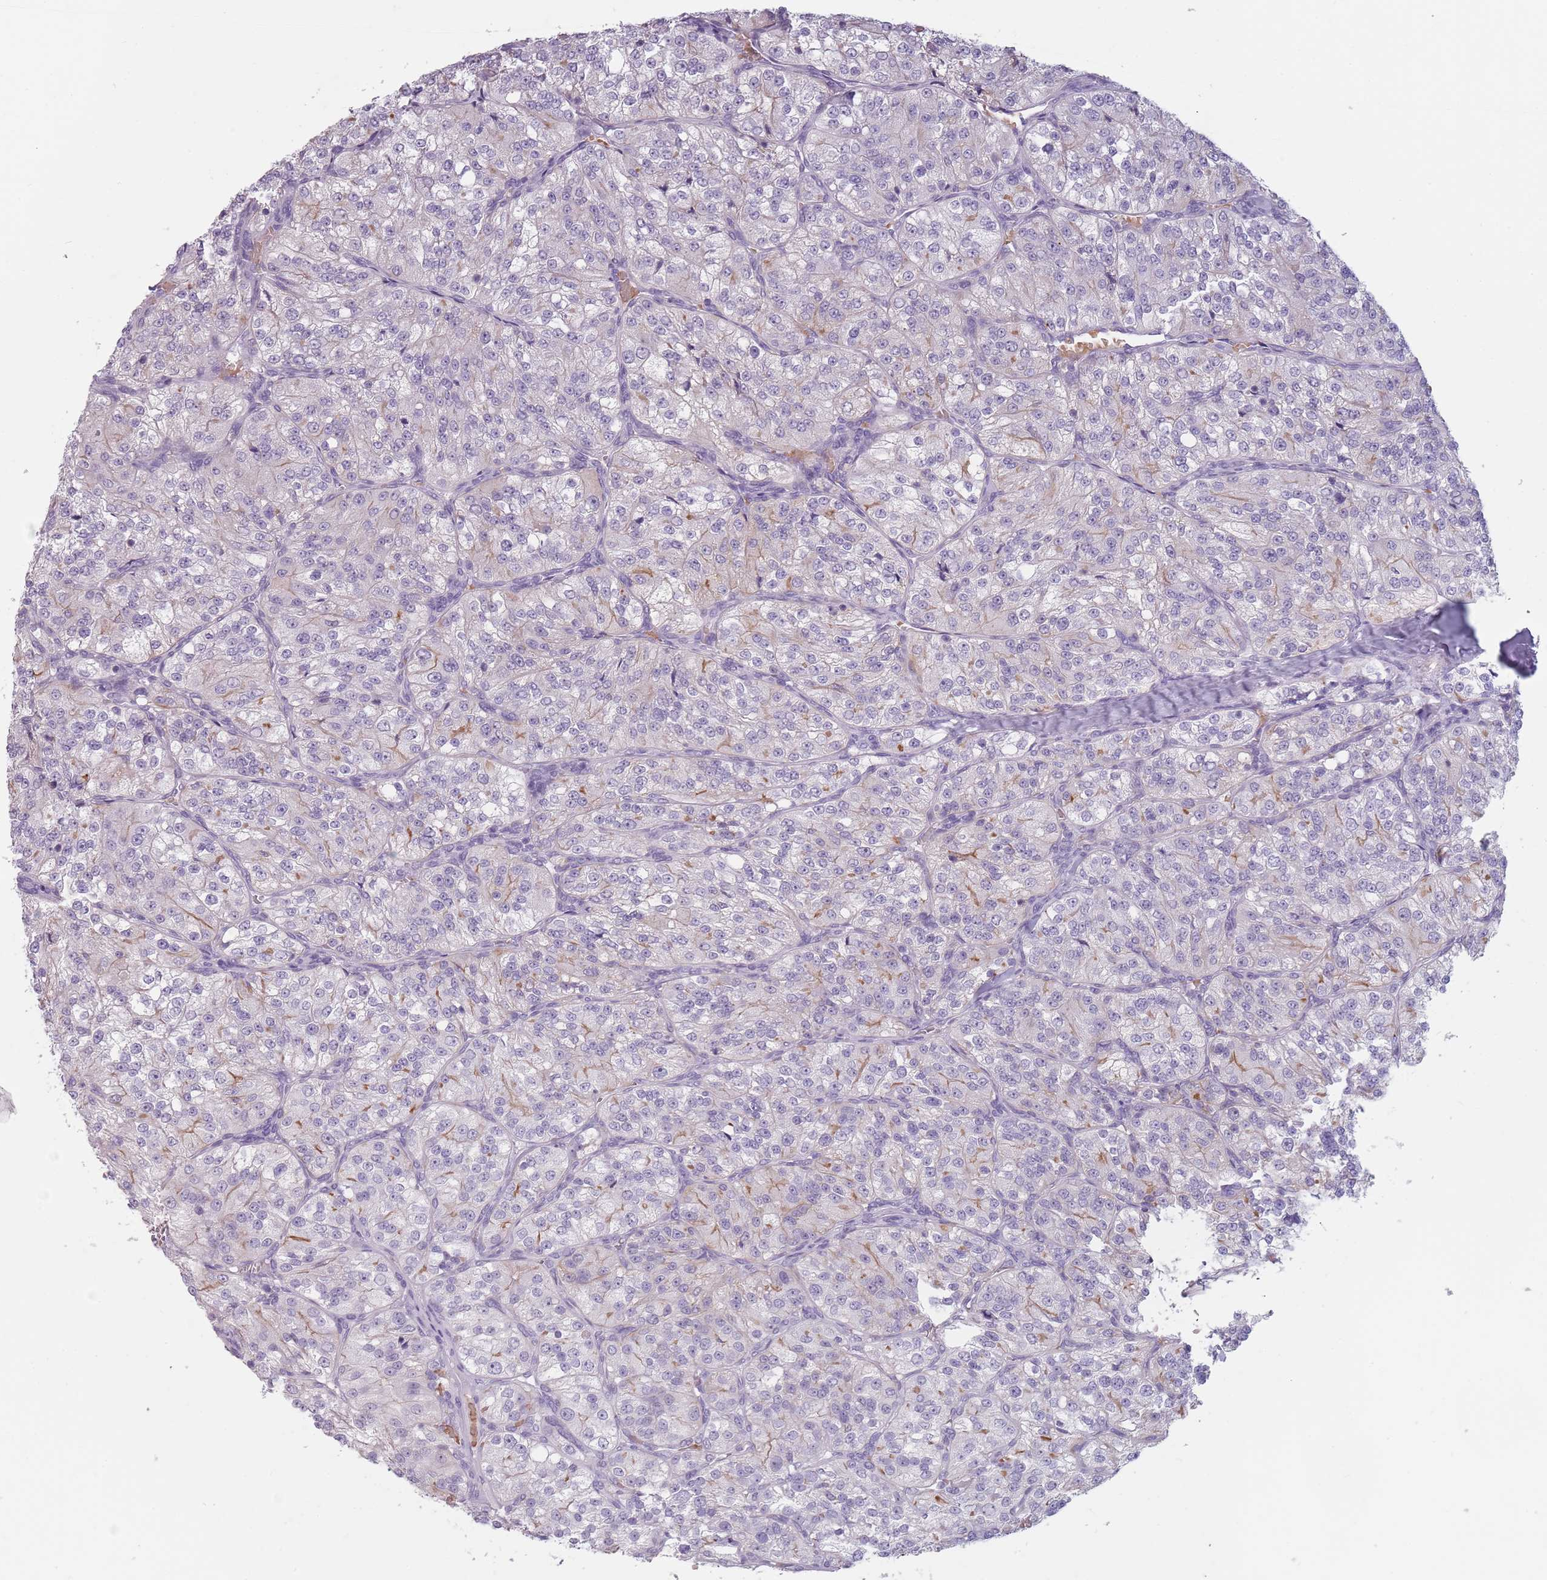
{"staining": {"intensity": "negative", "quantity": "none", "location": "none"}, "tissue": "renal cancer", "cell_type": "Tumor cells", "image_type": "cancer", "snomed": [{"axis": "morphology", "description": "Adenocarcinoma, NOS"}, {"axis": "topography", "description": "Kidney"}], "caption": "Tumor cells show no significant staining in renal cancer.", "gene": "PIEZO1", "patient": {"sex": "female", "age": 63}}